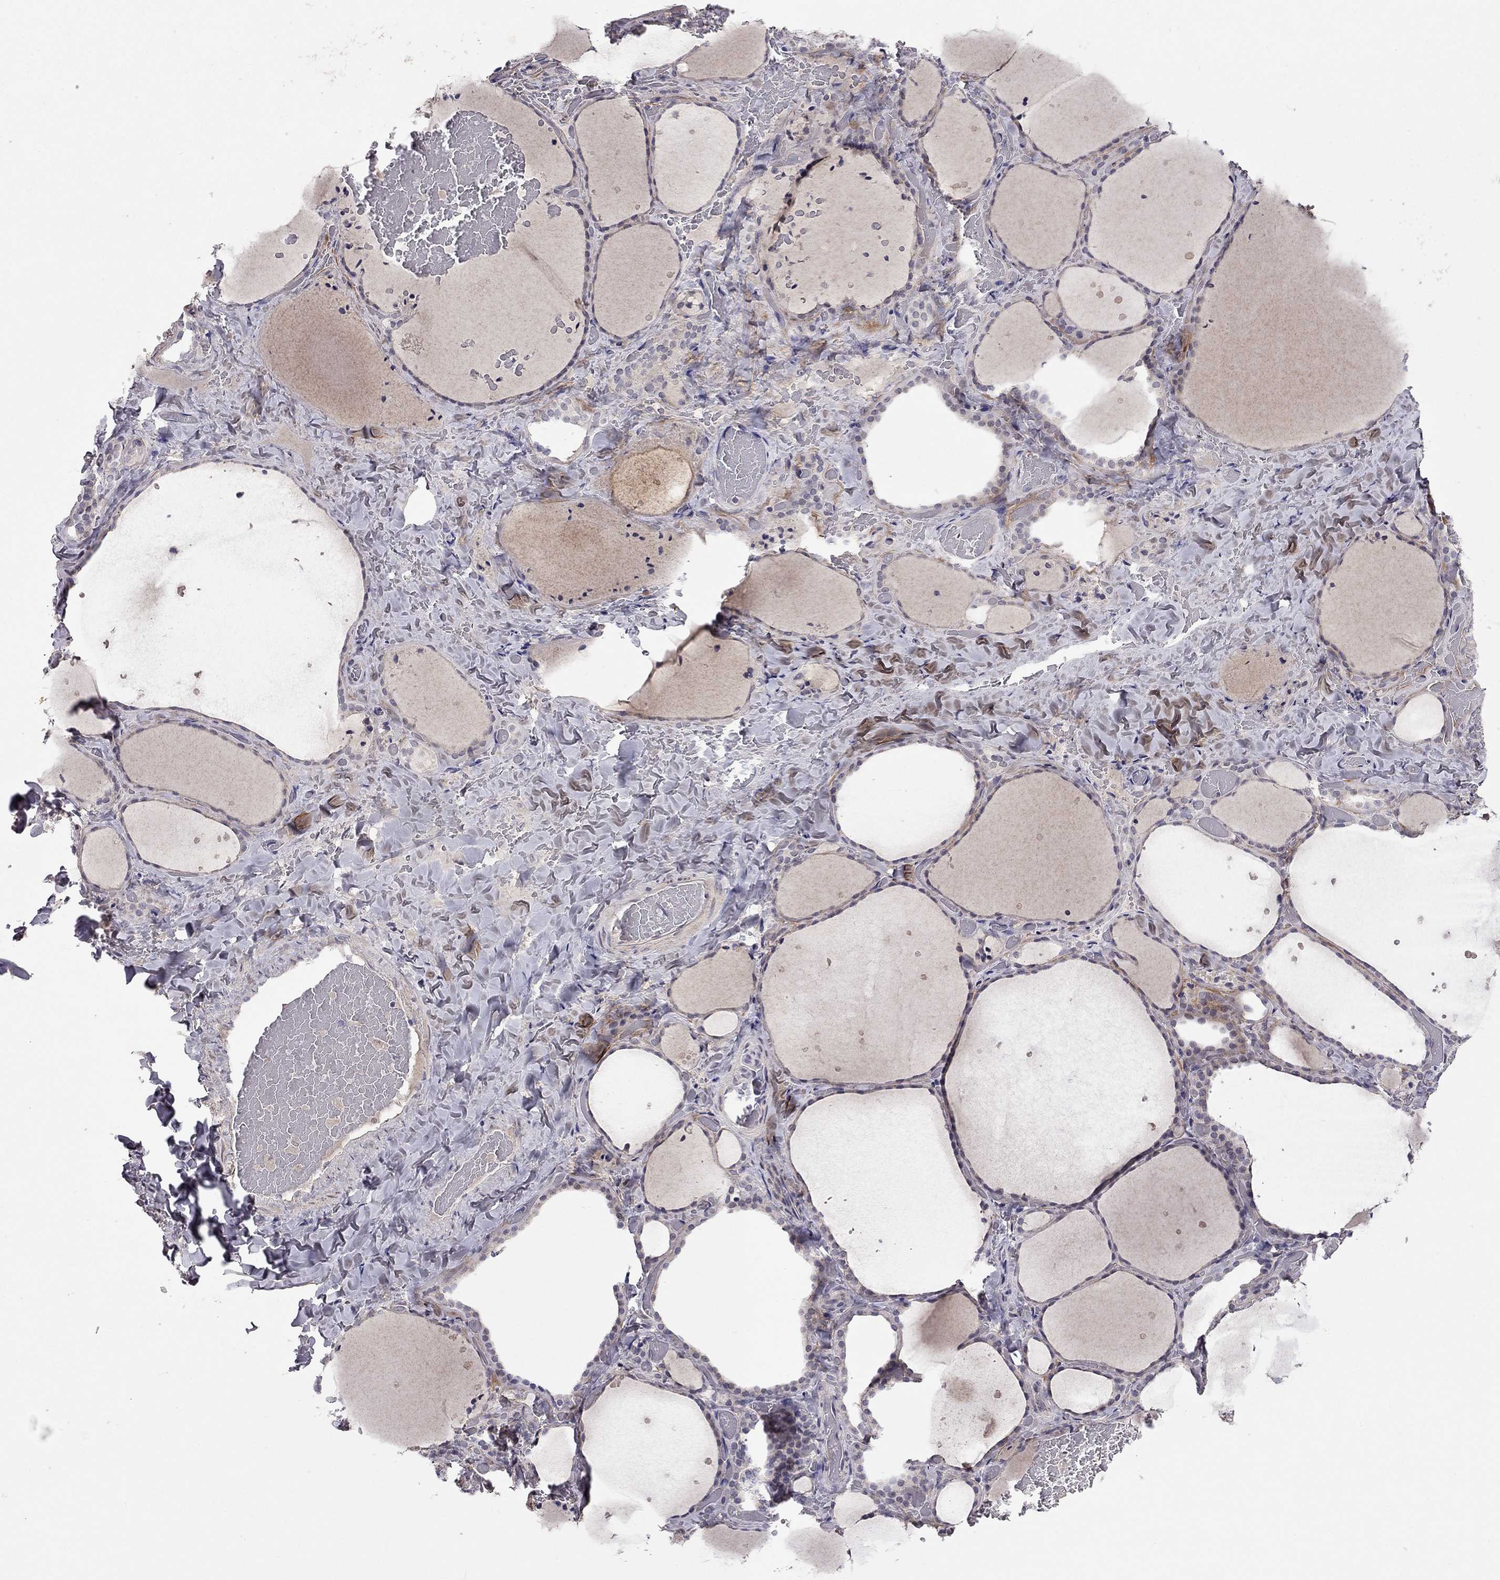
{"staining": {"intensity": "negative", "quantity": "none", "location": "none"}, "tissue": "thyroid gland", "cell_type": "Glandular cells", "image_type": "normal", "snomed": [{"axis": "morphology", "description": "Normal tissue, NOS"}, {"axis": "topography", "description": "Thyroid gland"}], "caption": "The image reveals no significant staining in glandular cells of thyroid gland. The staining was performed using DAB (3,3'-diaminobenzidine) to visualize the protein expression in brown, while the nuclei were stained in blue with hematoxylin (Magnification: 20x).", "gene": "ESR2", "patient": {"sex": "female", "age": 36}}